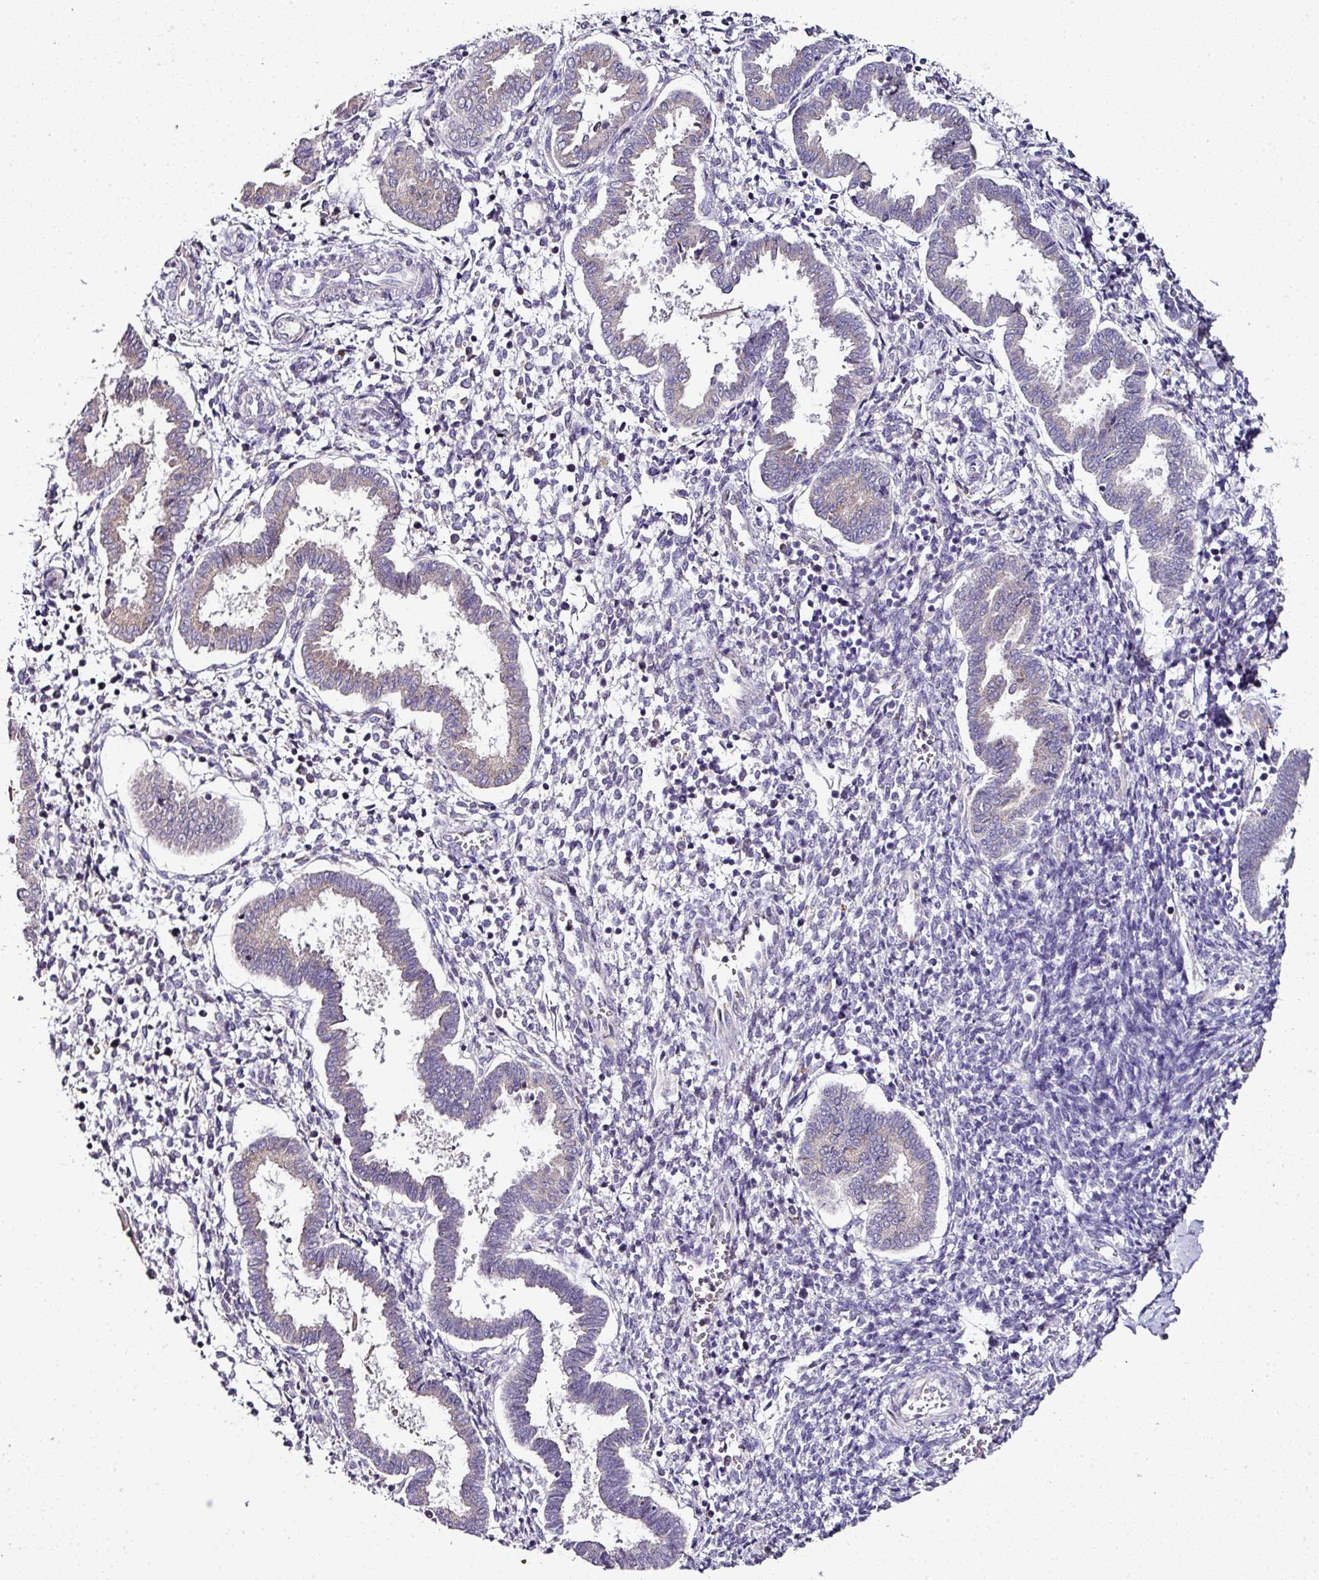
{"staining": {"intensity": "negative", "quantity": "none", "location": "none"}, "tissue": "endometrium", "cell_type": "Cells in endometrial stroma", "image_type": "normal", "snomed": [{"axis": "morphology", "description": "Normal tissue, NOS"}, {"axis": "topography", "description": "Endometrium"}], "caption": "Image shows no significant protein expression in cells in endometrial stroma of unremarkable endometrium.", "gene": "SKIC2", "patient": {"sex": "female", "age": 24}}